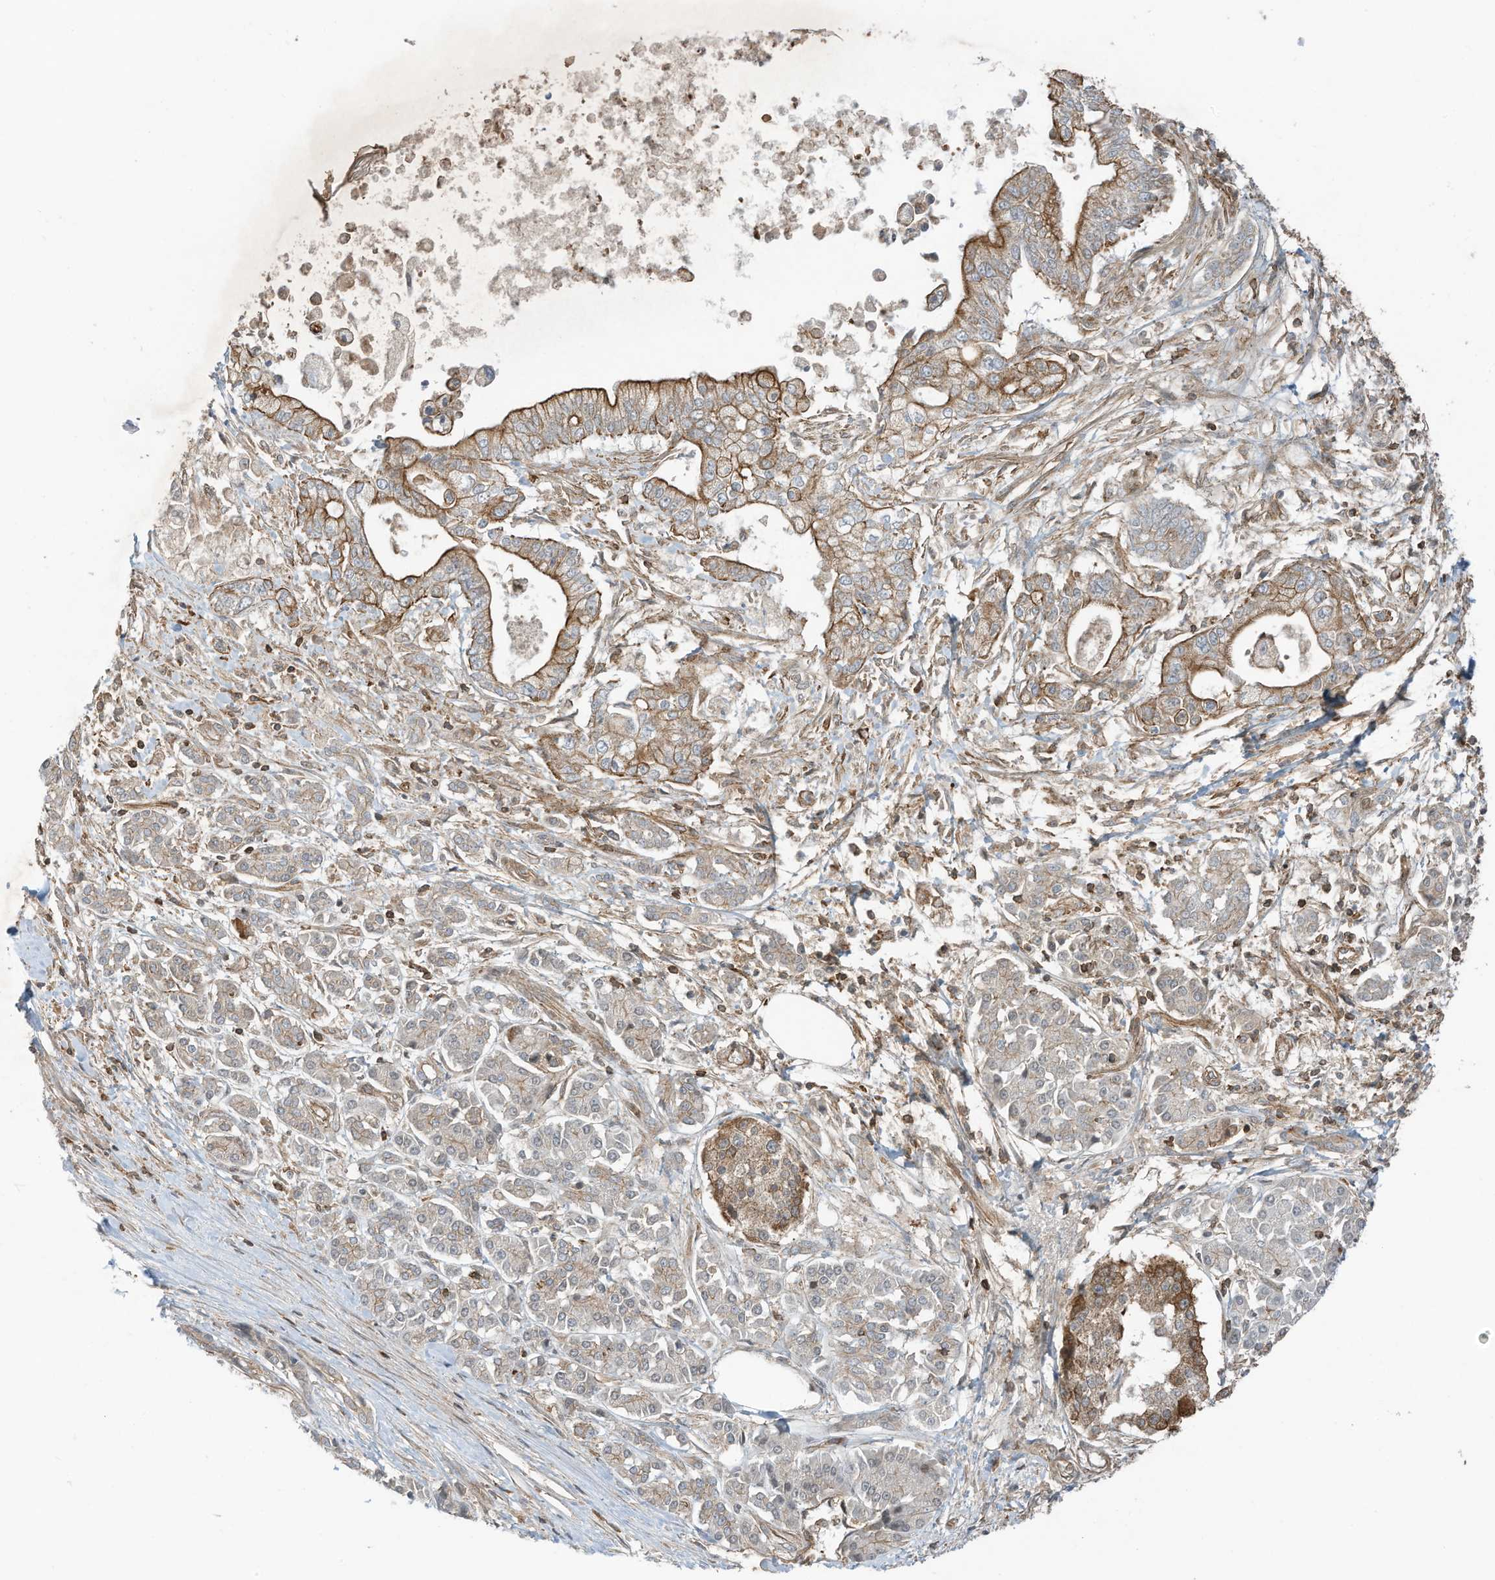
{"staining": {"intensity": "moderate", "quantity": "25%-75%", "location": "cytoplasmic/membranous"}, "tissue": "pancreatic cancer", "cell_type": "Tumor cells", "image_type": "cancer", "snomed": [{"axis": "morphology", "description": "Adenocarcinoma, NOS"}, {"axis": "topography", "description": "Pancreas"}], "caption": "The micrograph displays immunohistochemical staining of adenocarcinoma (pancreatic). There is moderate cytoplasmic/membranous positivity is seen in about 25%-75% of tumor cells.", "gene": "SLC25A12", "patient": {"sex": "male", "age": 69}}